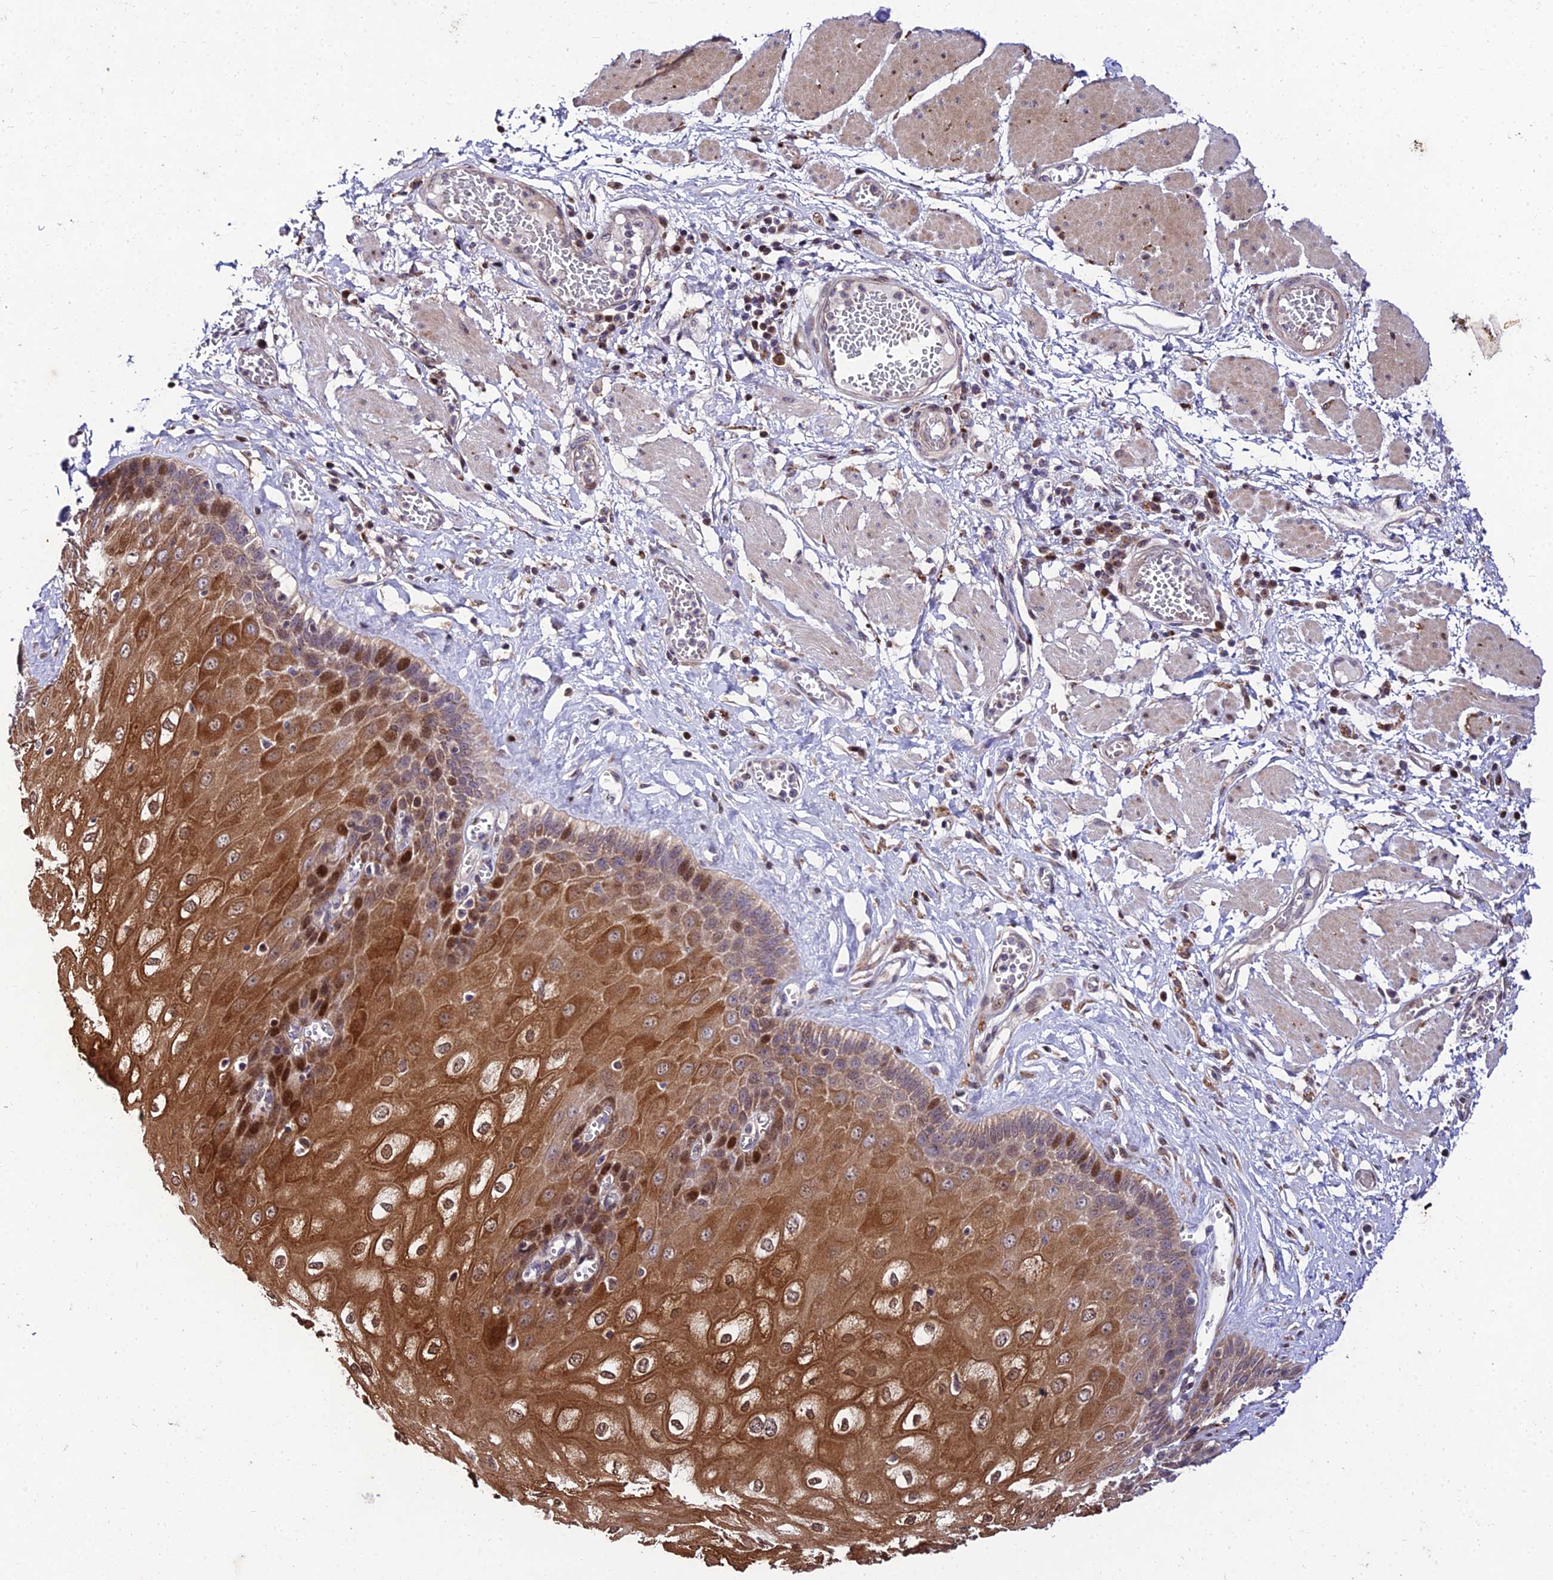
{"staining": {"intensity": "strong", "quantity": ">75%", "location": "cytoplasmic/membranous,nuclear"}, "tissue": "esophagus", "cell_type": "Squamous epithelial cells", "image_type": "normal", "snomed": [{"axis": "morphology", "description": "Normal tissue, NOS"}, {"axis": "topography", "description": "Esophagus"}], "caption": "The image exhibits staining of normal esophagus, revealing strong cytoplasmic/membranous,nuclear protein staining (brown color) within squamous epithelial cells.", "gene": "MKKS", "patient": {"sex": "male", "age": 60}}